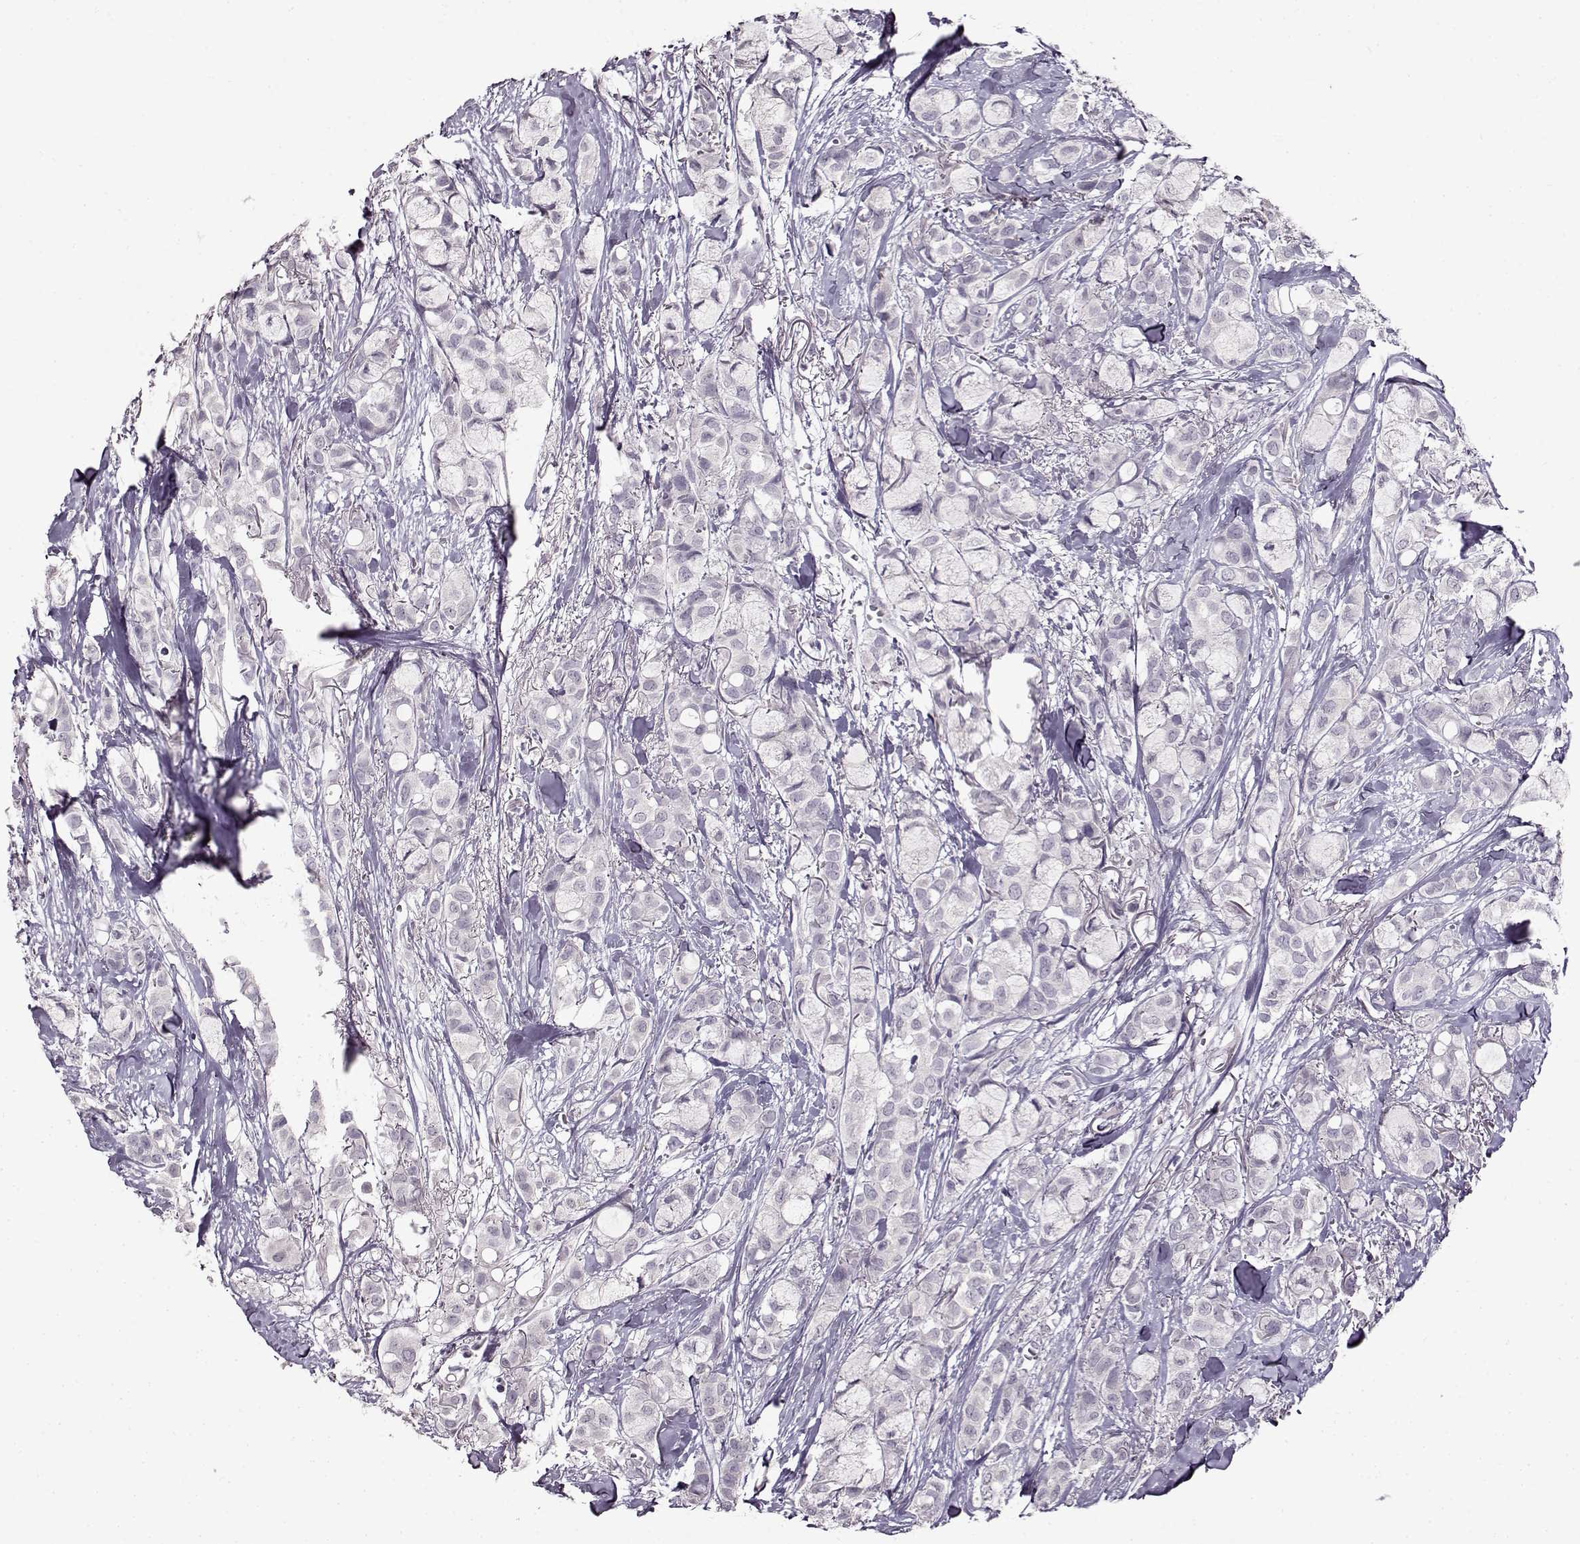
{"staining": {"intensity": "negative", "quantity": "none", "location": "none"}, "tissue": "breast cancer", "cell_type": "Tumor cells", "image_type": "cancer", "snomed": [{"axis": "morphology", "description": "Duct carcinoma"}, {"axis": "topography", "description": "Breast"}], "caption": "DAB (3,3'-diaminobenzidine) immunohistochemical staining of breast cancer (infiltrating ductal carcinoma) exhibits no significant positivity in tumor cells. (Stains: DAB (3,3'-diaminobenzidine) IHC with hematoxylin counter stain, Microscopy: brightfield microscopy at high magnification).", "gene": "FSHB", "patient": {"sex": "female", "age": 85}}